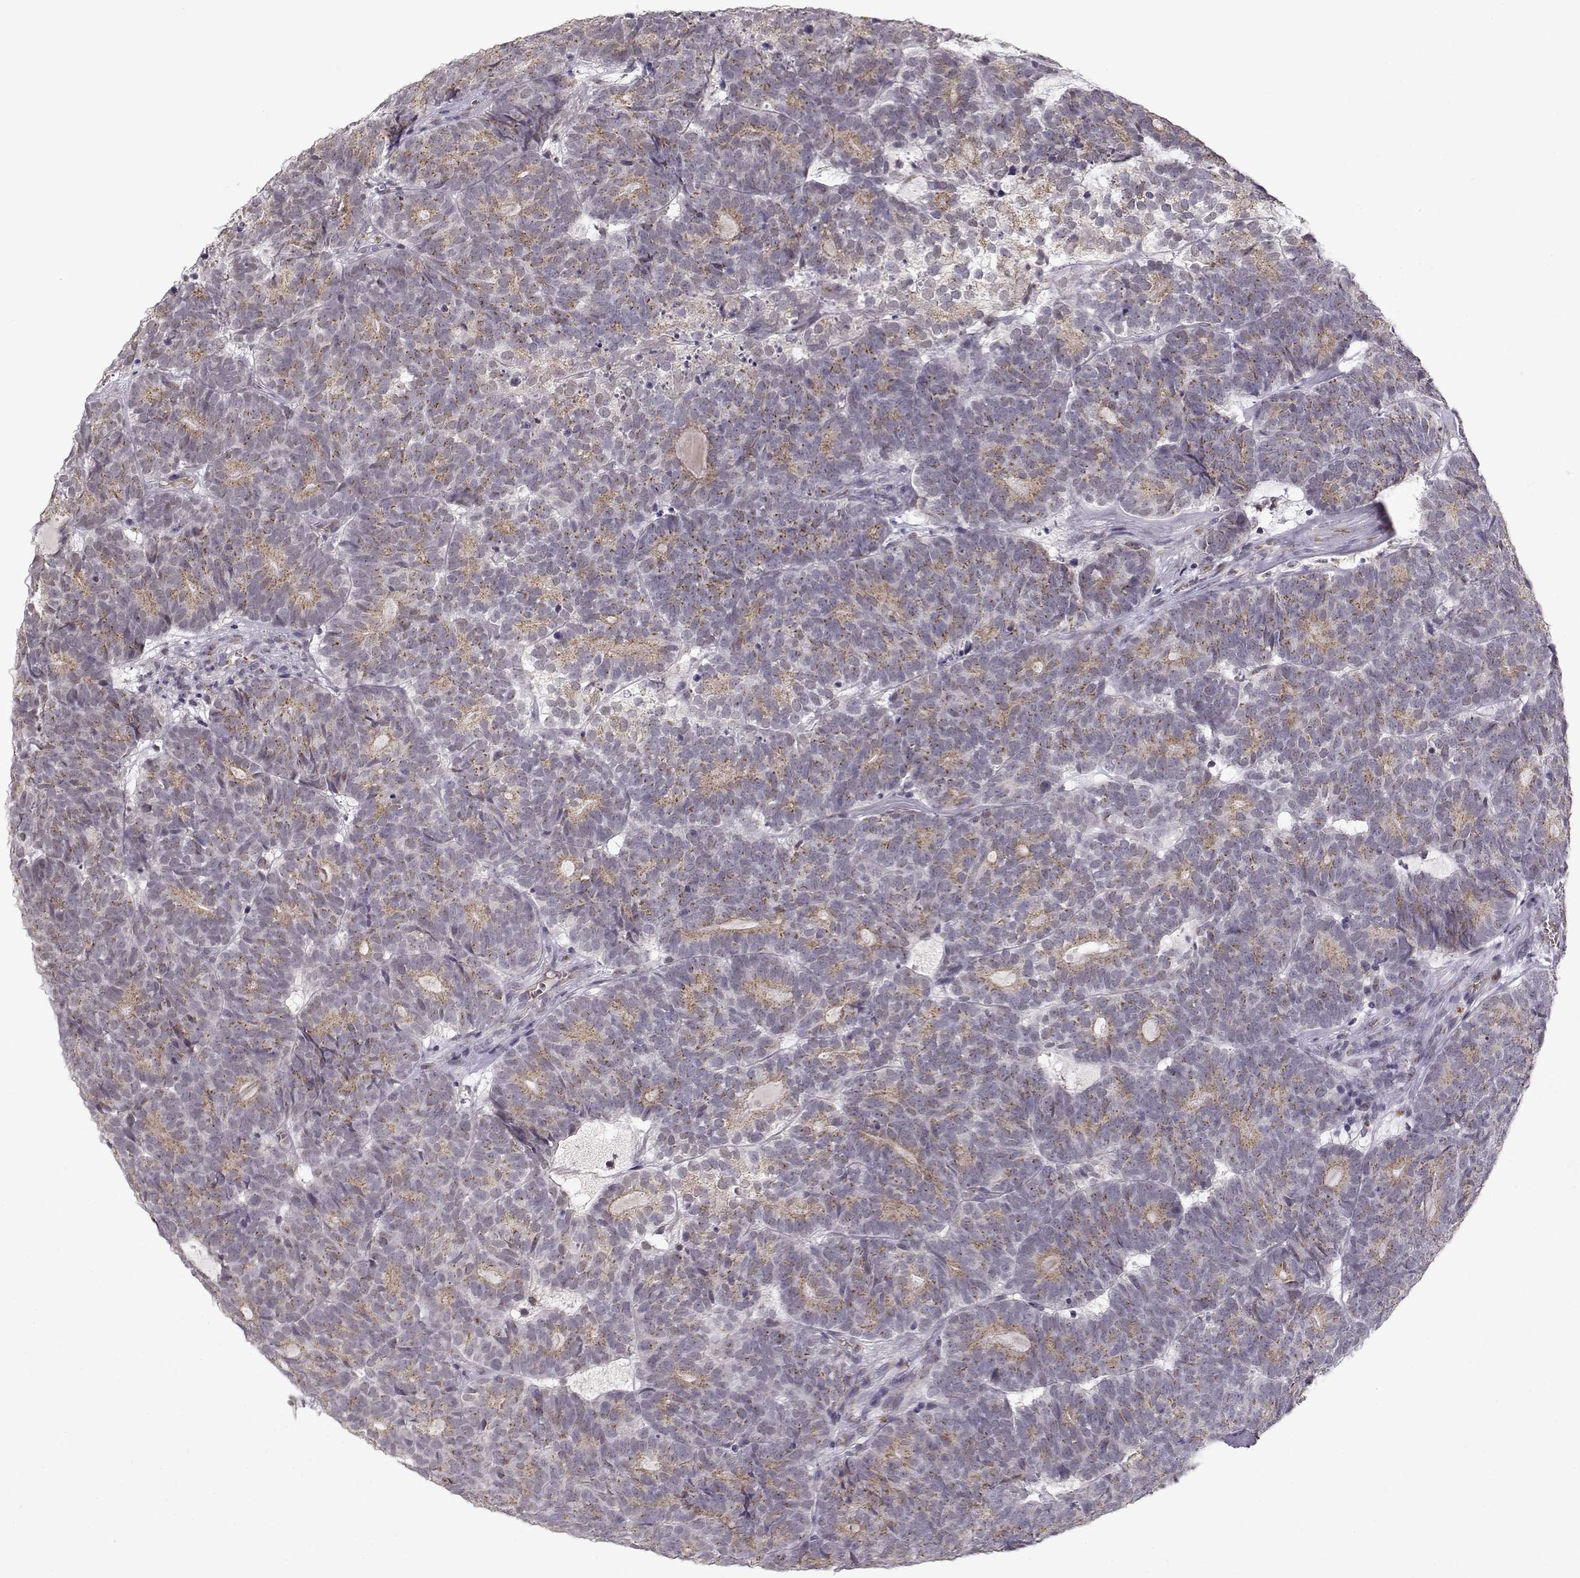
{"staining": {"intensity": "weak", "quantity": ">75%", "location": "cytoplasmic/membranous"}, "tissue": "head and neck cancer", "cell_type": "Tumor cells", "image_type": "cancer", "snomed": [{"axis": "morphology", "description": "Adenocarcinoma, NOS"}, {"axis": "topography", "description": "Head-Neck"}], "caption": "DAB immunohistochemical staining of head and neck adenocarcinoma demonstrates weak cytoplasmic/membranous protein staining in about >75% of tumor cells.", "gene": "SLC4A5", "patient": {"sex": "female", "age": 81}}